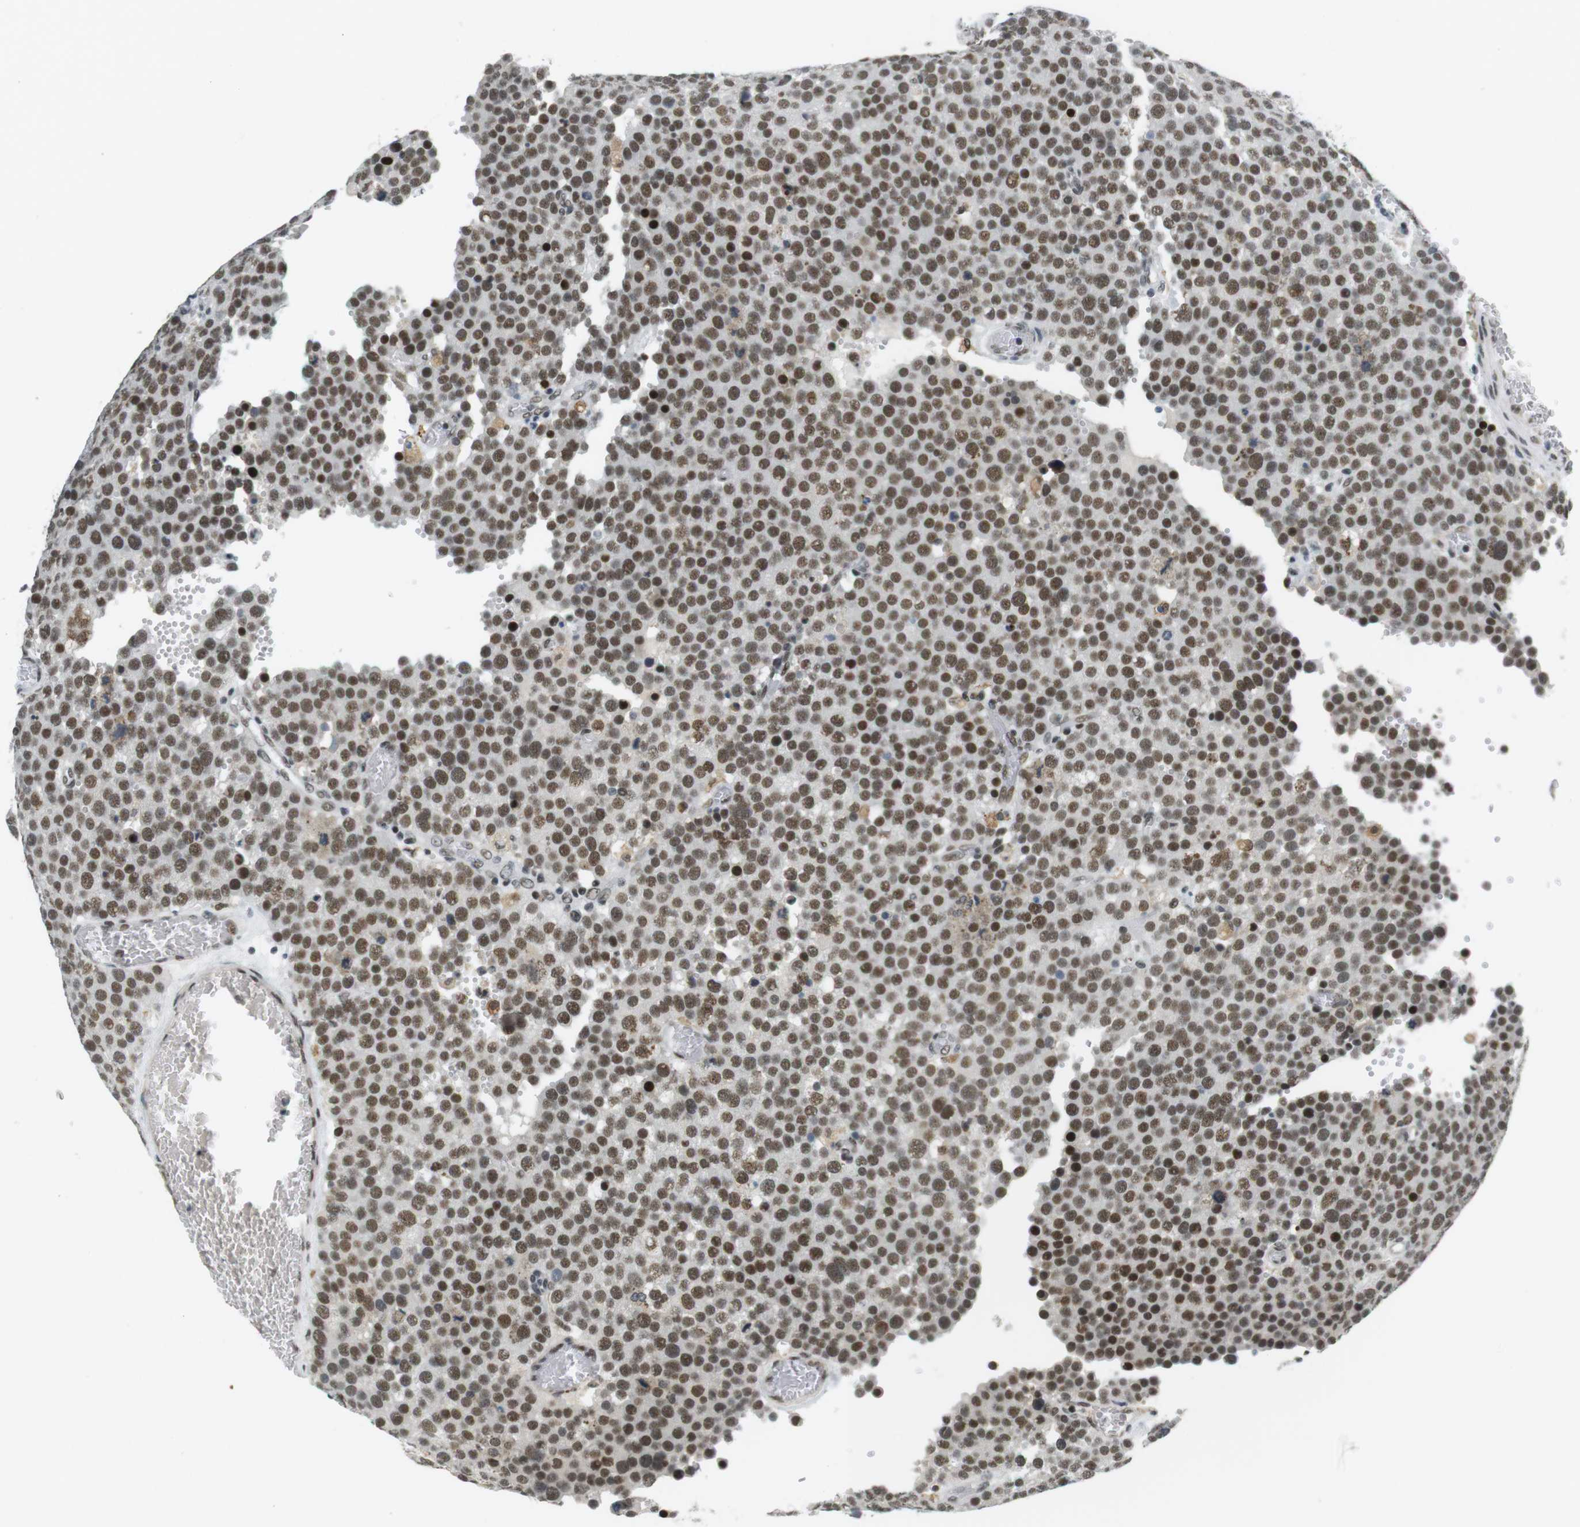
{"staining": {"intensity": "strong", "quantity": ">75%", "location": "nuclear"}, "tissue": "testis cancer", "cell_type": "Tumor cells", "image_type": "cancer", "snomed": [{"axis": "morphology", "description": "Normal tissue, NOS"}, {"axis": "morphology", "description": "Seminoma, NOS"}, {"axis": "topography", "description": "Testis"}], "caption": "Human testis cancer (seminoma) stained for a protein (brown) shows strong nuclear positive expression in about >75% of tumor cells.", "gene": "RNF38", "patient": {"sex": "male", "age": 71}}